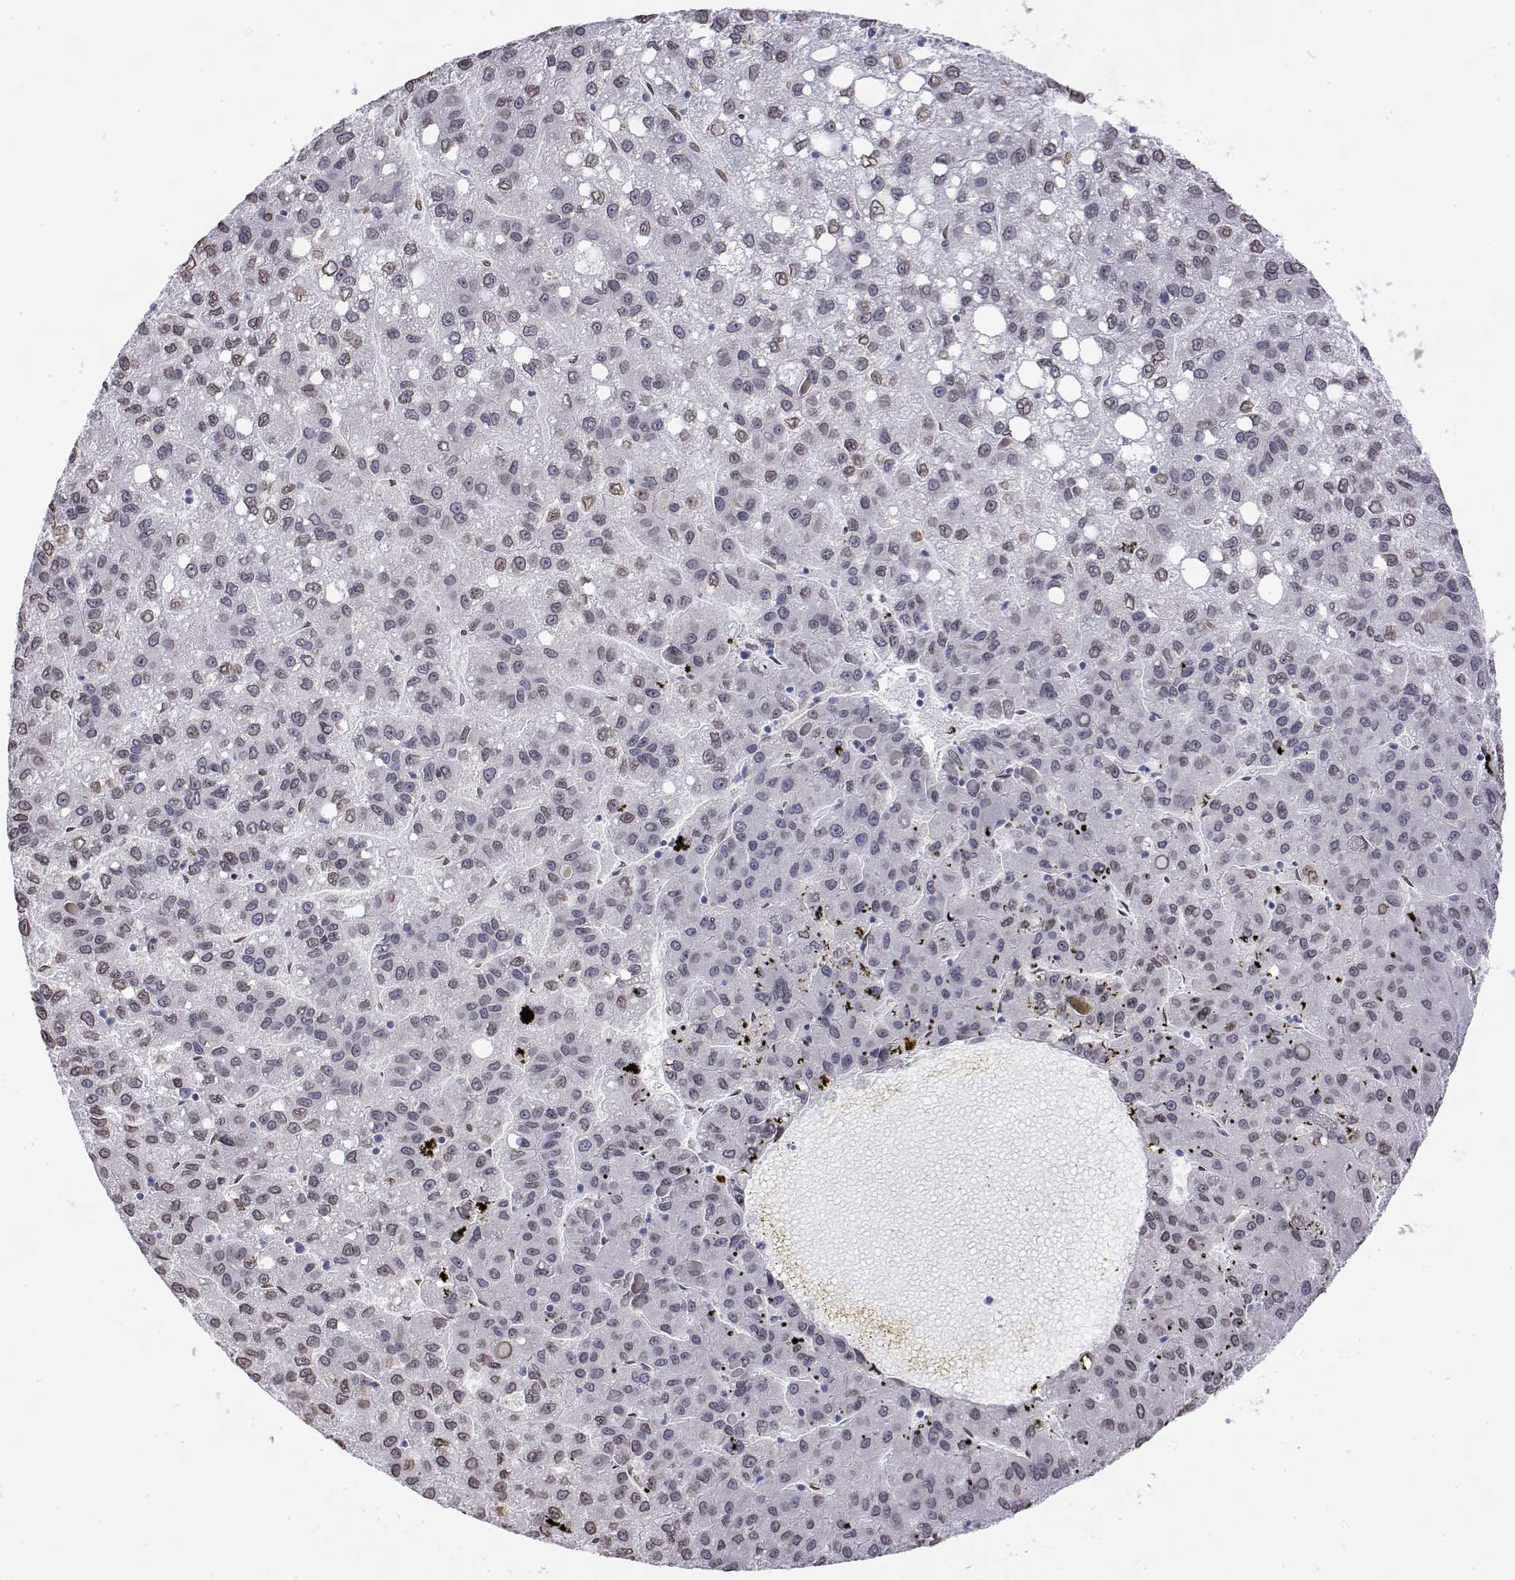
{"staining": {"intensity": "weak", "quantity": "<25%", "location": "nuclear"}, "tissue": "liver cancer", "cell_type": "Tumor cells", "image_type": "cancer", "snomed": [{"axis": "morphology", "description": "Carcinoma, Hepatocellular, NOS"}, {"axis": "topography", "description": "Liver"}], "caption": "Image shows no significant protein staining in tumor cells of liver cancer.", "gene": "ZNF532", "patient": {"sex": "female", "age": 82}}